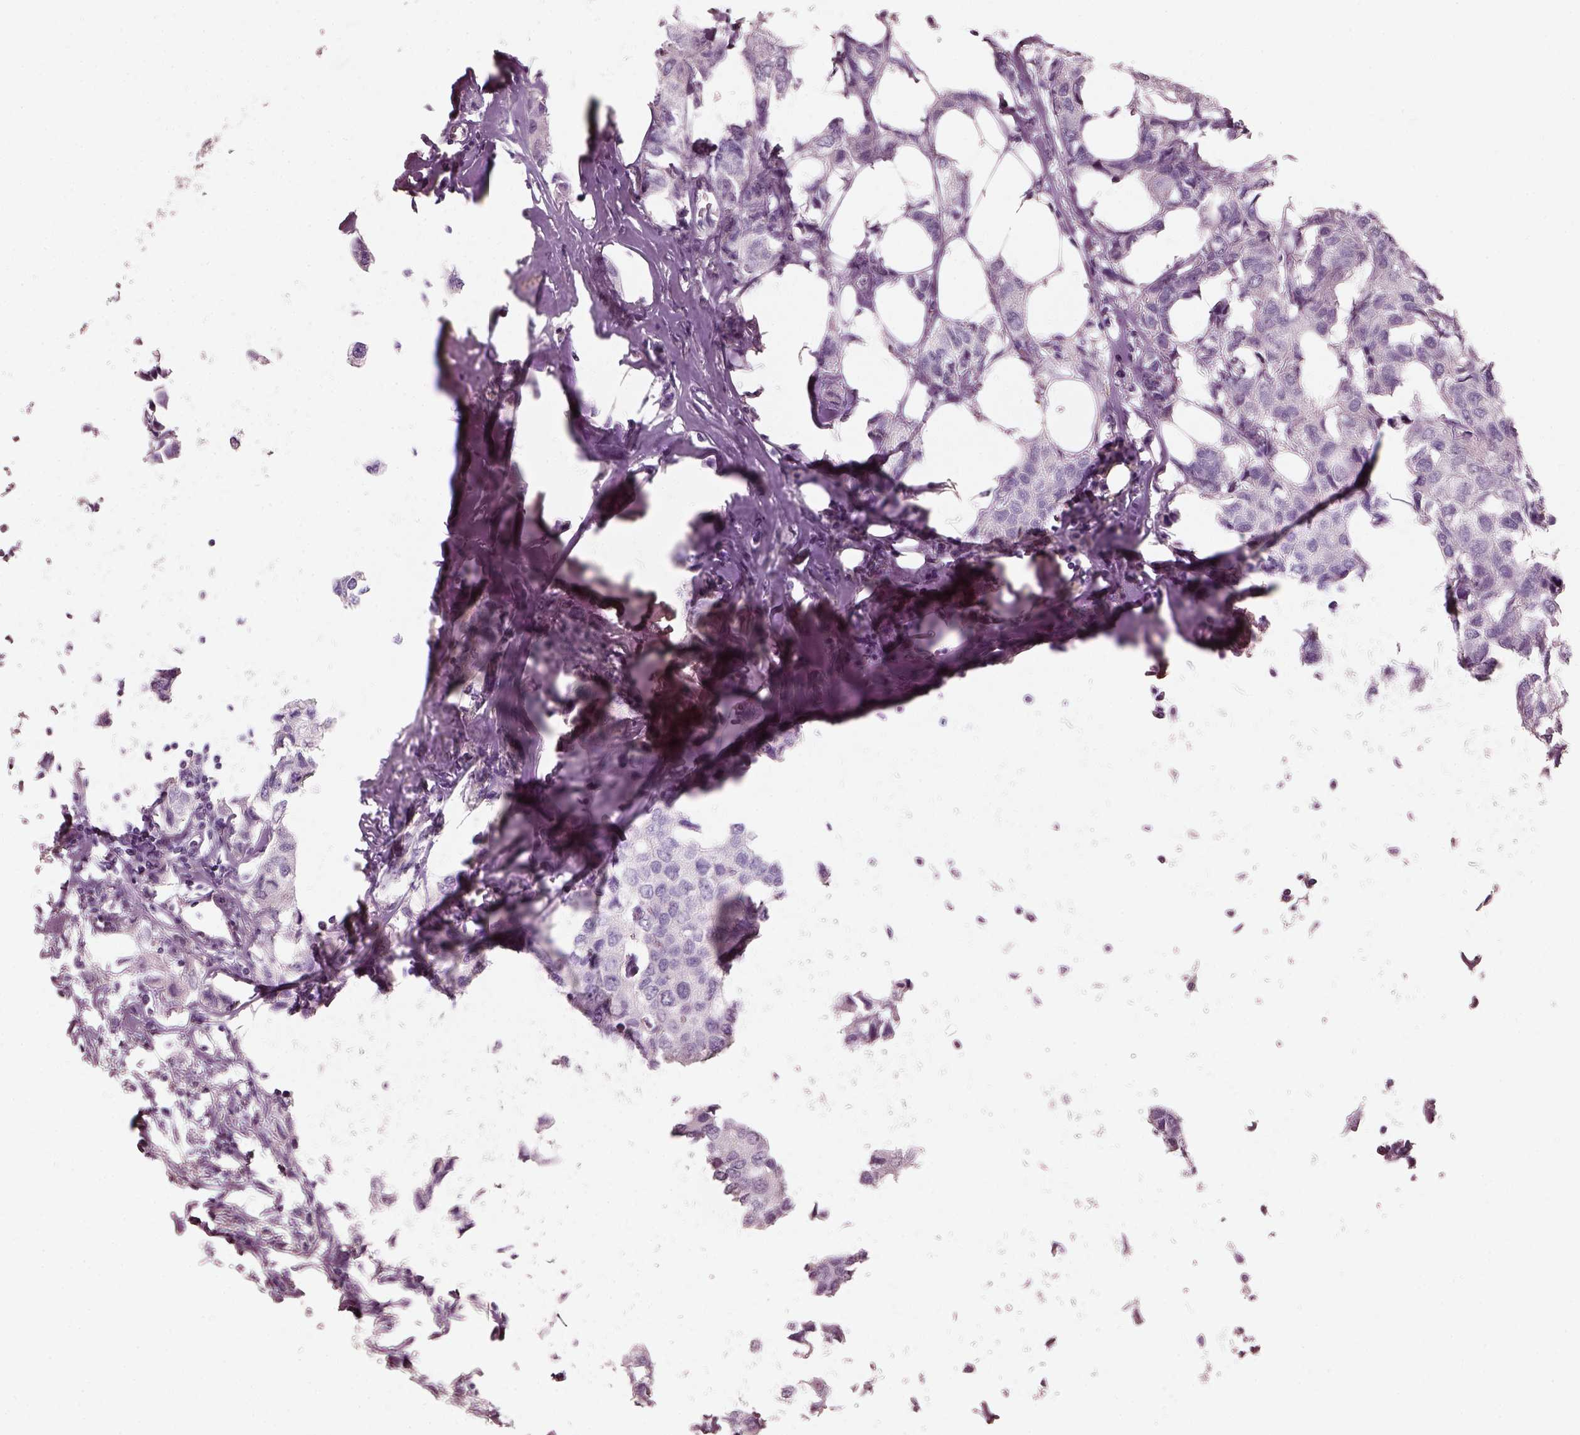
{"staining": {"intensity": "negative", "quantity": "none", "location": "none"}, "tissue": "breast cancer", "cell_type": "Tumor cells", "image_type": "cancer", "snomed": [{"axis": "morphology", "description": "Duct carcinoma"}, {"axis": "topography", "description": "Breast"}], "caption": "Breast infiltrating ductal carcinoma was stained to show a protein in brown. There is no significant positivity in tumor cells.", "gene": "PNOC", "patient": {"sex": "female", "age": 80}}